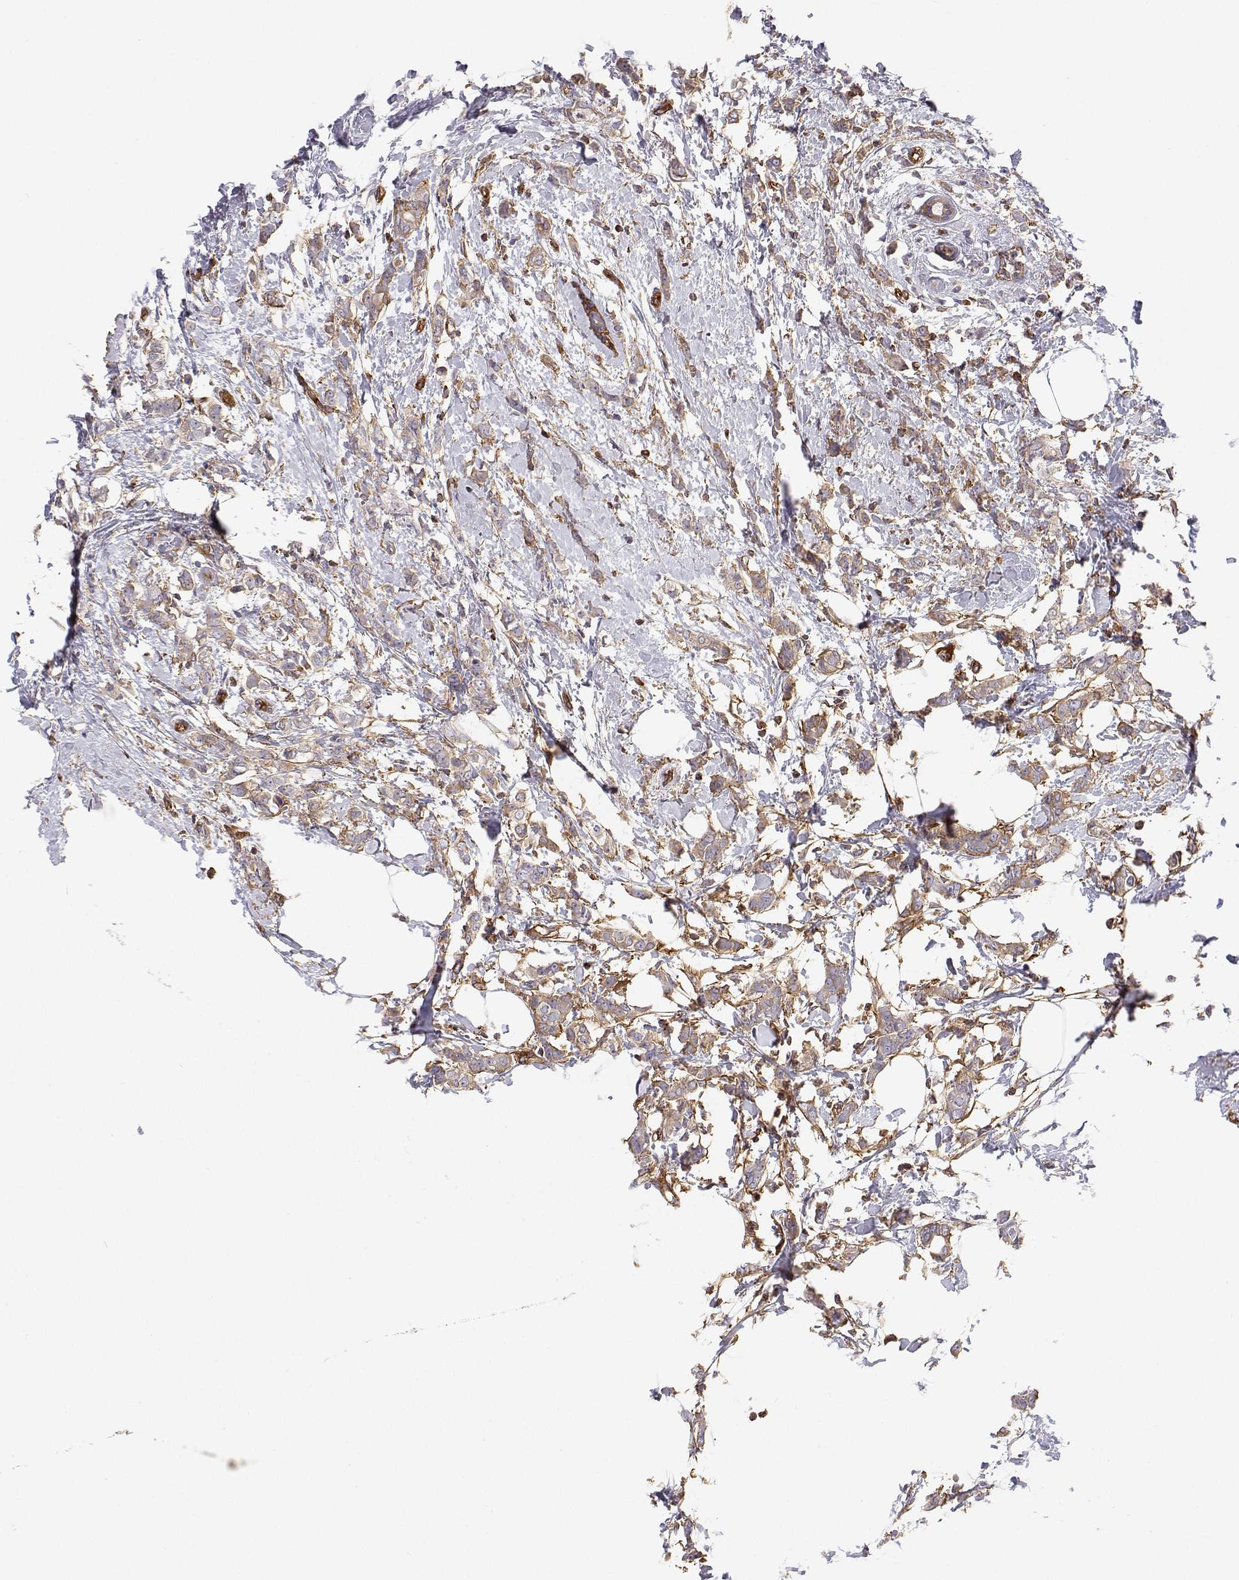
{"staining": {"intensity": "weak", "quantity": ">75%", "location": "cytoplasmic/membranous"}, "tissue": "breast cancer", "cell_type": "Tumor cells", "image_type": "cancer", "snomed": [{"axis": "morphology", "description": "Duct carcinoma"}, {"axis": "topography", "description": "Breast"}], "caption": "The histopathology image reveals staining of infiltrating ductal carcinoma (breast), revealing weak cytoplasmic/membranous protein staining (brown color) within tumor cells.", "gene": "MYH9", "patient": {"sex": "female", "age": 40}}